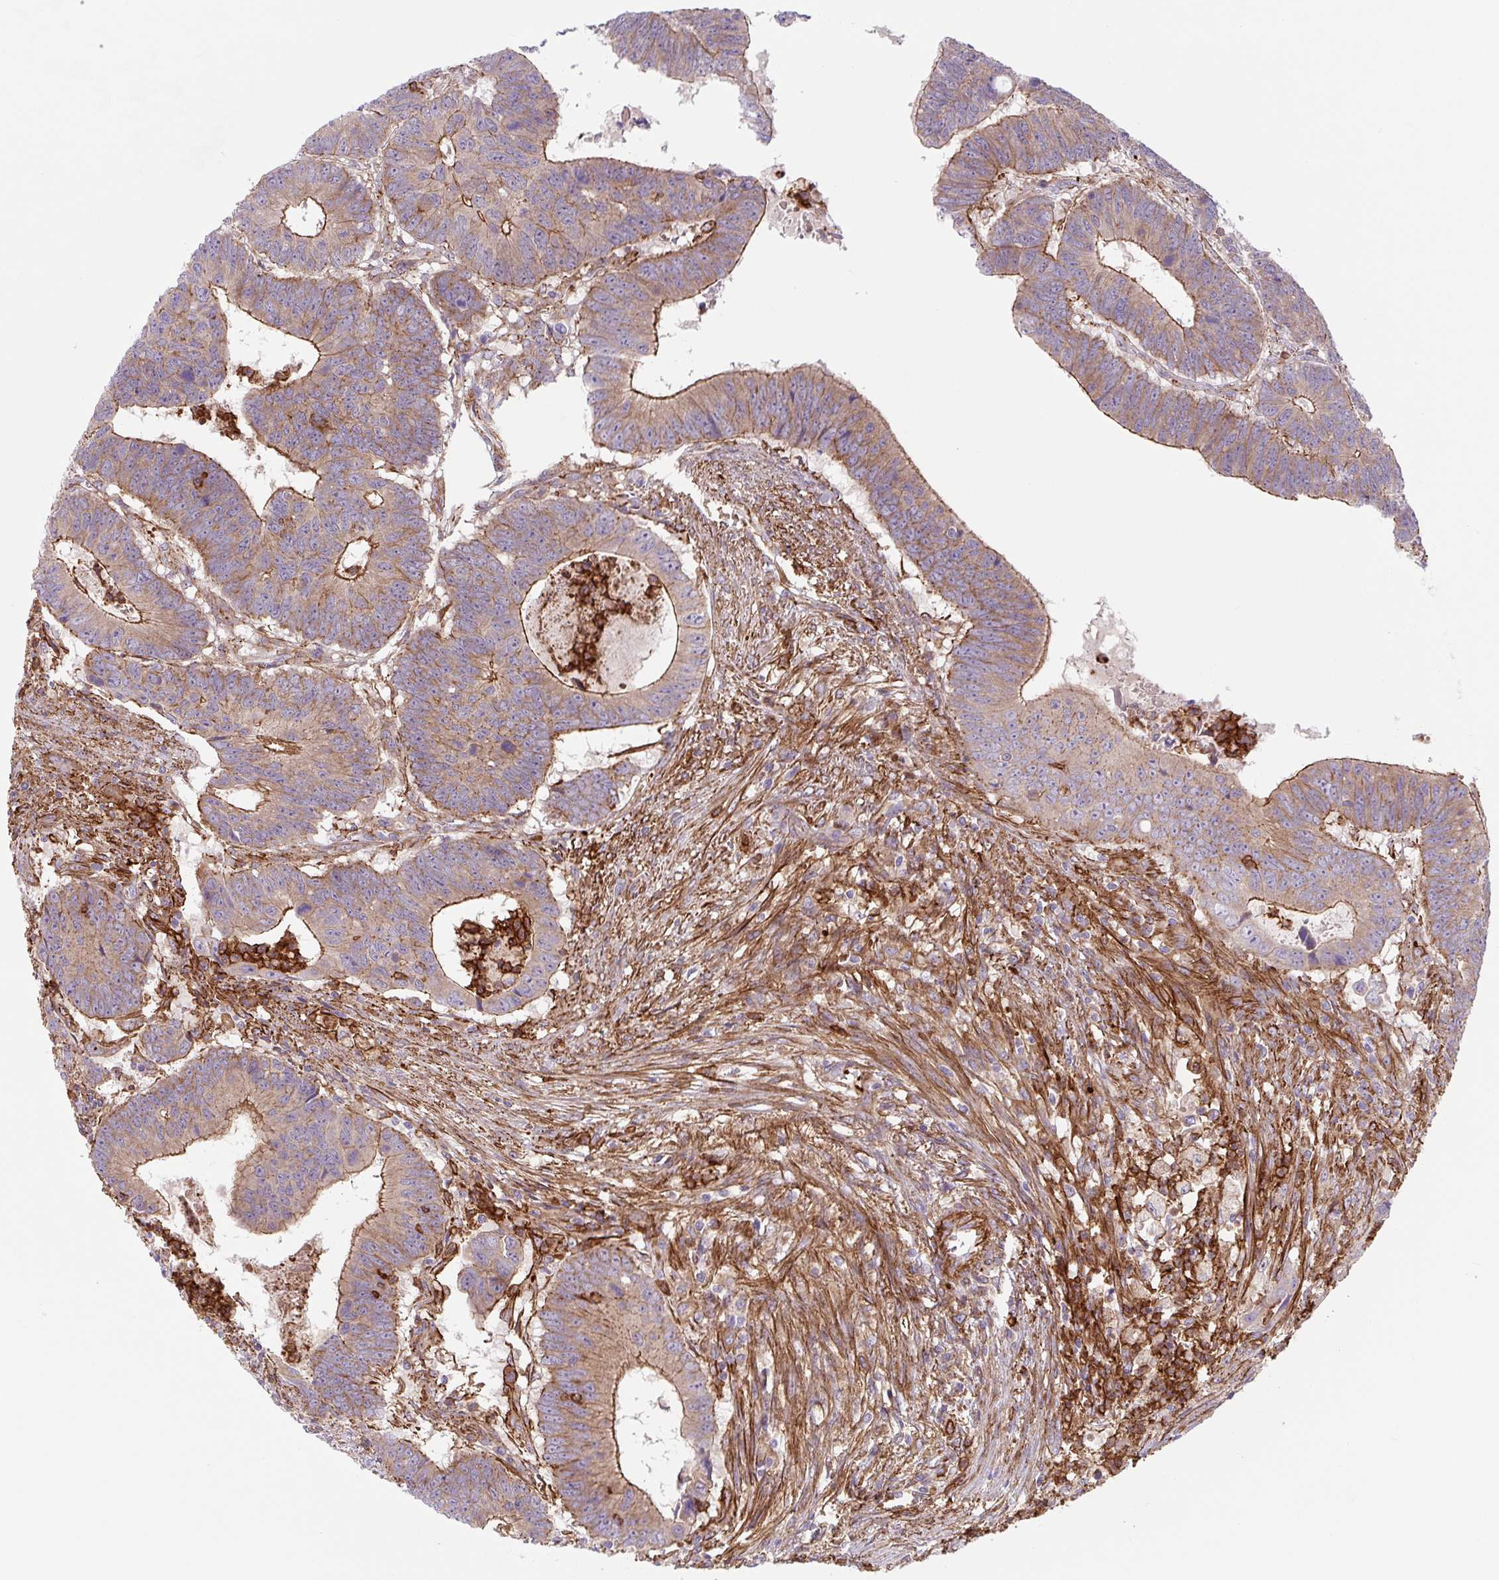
{"staining": {"intensity": "moderate", "quantity": ">75%", "location": "cytoplasmic/membranous"}, "tissue": "colorectal cancer", "cell_type": "Tumor cells", "image_type": "cancer", "snomed": [{"axis": "morphology", "description": "Adenocarcinoma, NOS"}, {"axis": "topography", "description": "Colon"}], "caption": "This image exhibits adenocarcinoma (colorectal) stained with immunohistochemistry to label a protein in brown. The cytoplasmic/membranous of tumor cells show moderate positivity for the protein. Nuclei are counter-stained blue.", "gene": "DHFR2", "patient": {"sex": "male", "age": 62}}